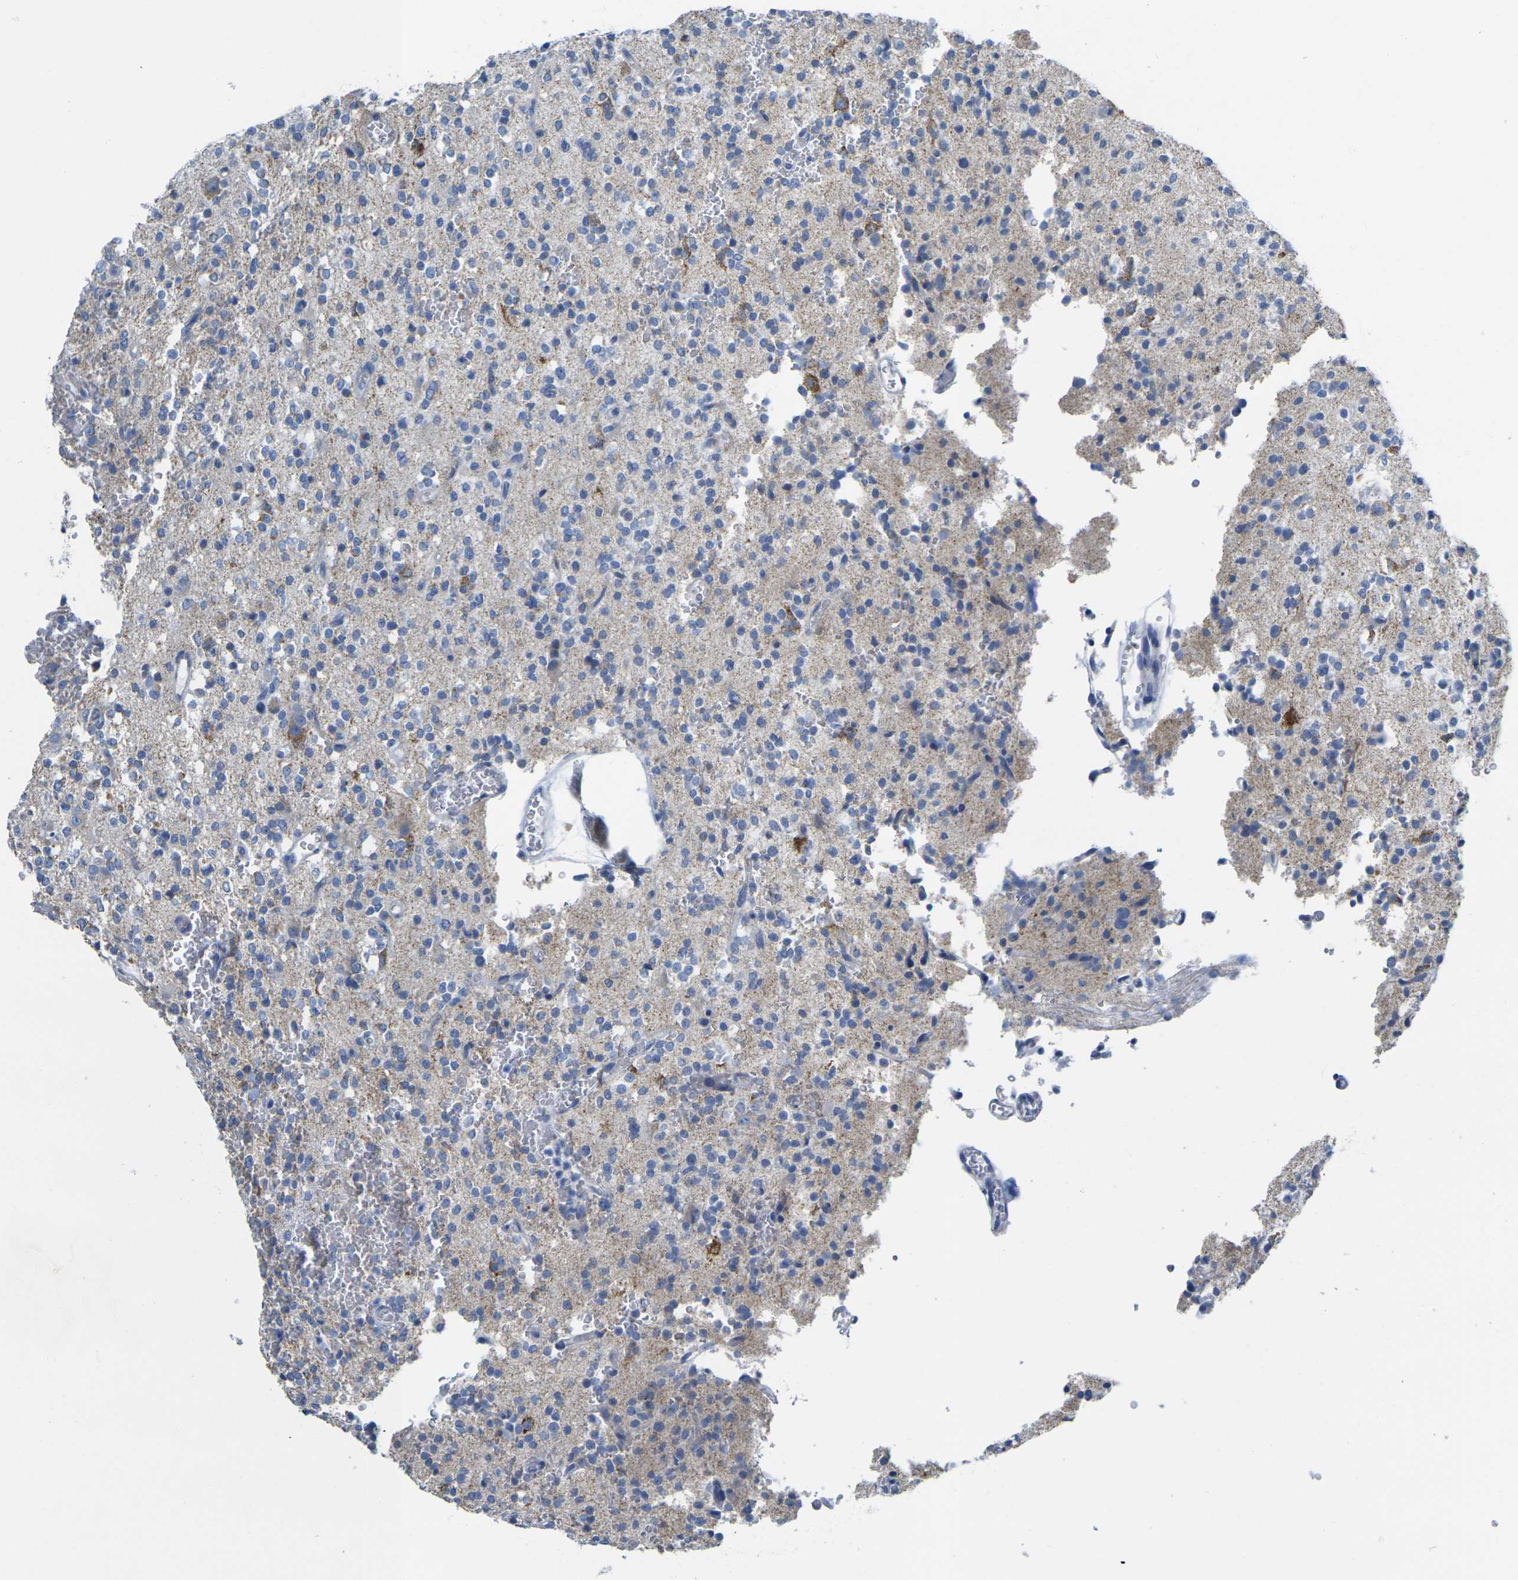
{"staining": {"intensity": "weak", "quantity": "<25%", "location": "cytoplasmic/membranous"}, "tissue": "glioma", "cell_type": "Tumor cells", "image_type": "cancer", "snomed": [{"axis": "morphology", "description": "Glioma, malignant, High grade"}, {"axis": "topography", "description": "Brain"}], "caption": "High magnification brightfield microscopy of malignant high-grade glioma stained with DAB (brown) and counterstained with hematoxylin (blue): tumor cells show no significant expression.", "gene": "TMEM204", "patient": {"sex": "male", "age": 47}}